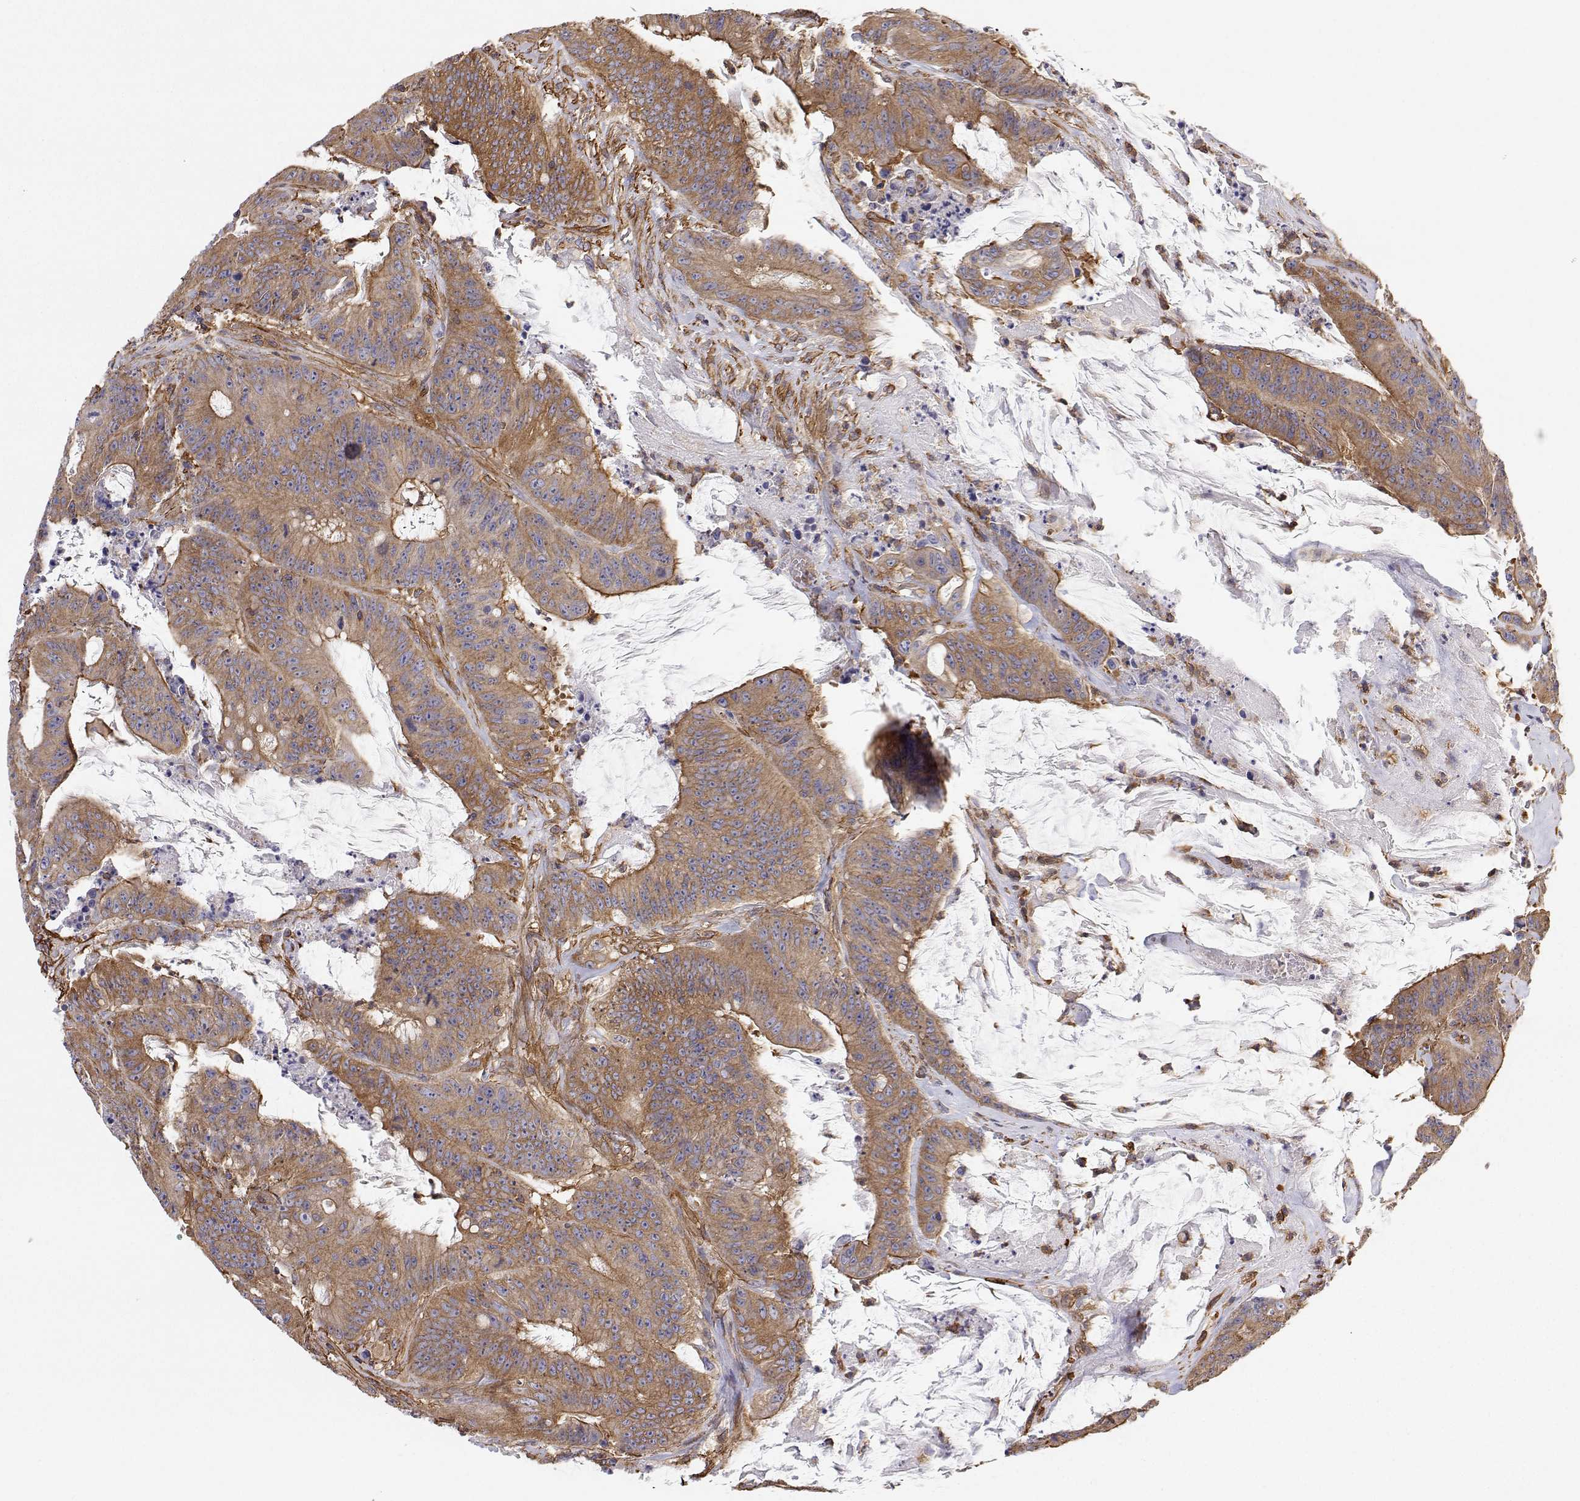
{"staining": {"intensity": "moderate", "quantity": ">75%", "location": "cytoplasmic/membranous"}, "tissue": "colorectal cancer", "cell_type": "Tumor cells", "image_type": "cancer", "snomed": [{"axis": "morphology", "description": "Adenocarcinoma, NOS"}, {"axis": "topography", "description": "Colon"}], "caption": "This histopathology image exhibits IHC staining of human colorectal cancer, with medium moderate cytoplasmic/membranous positivity in approximately >75% of tumor cells.", "gene": "MYH9", "patient": {"sex": "male", "age": 33}}